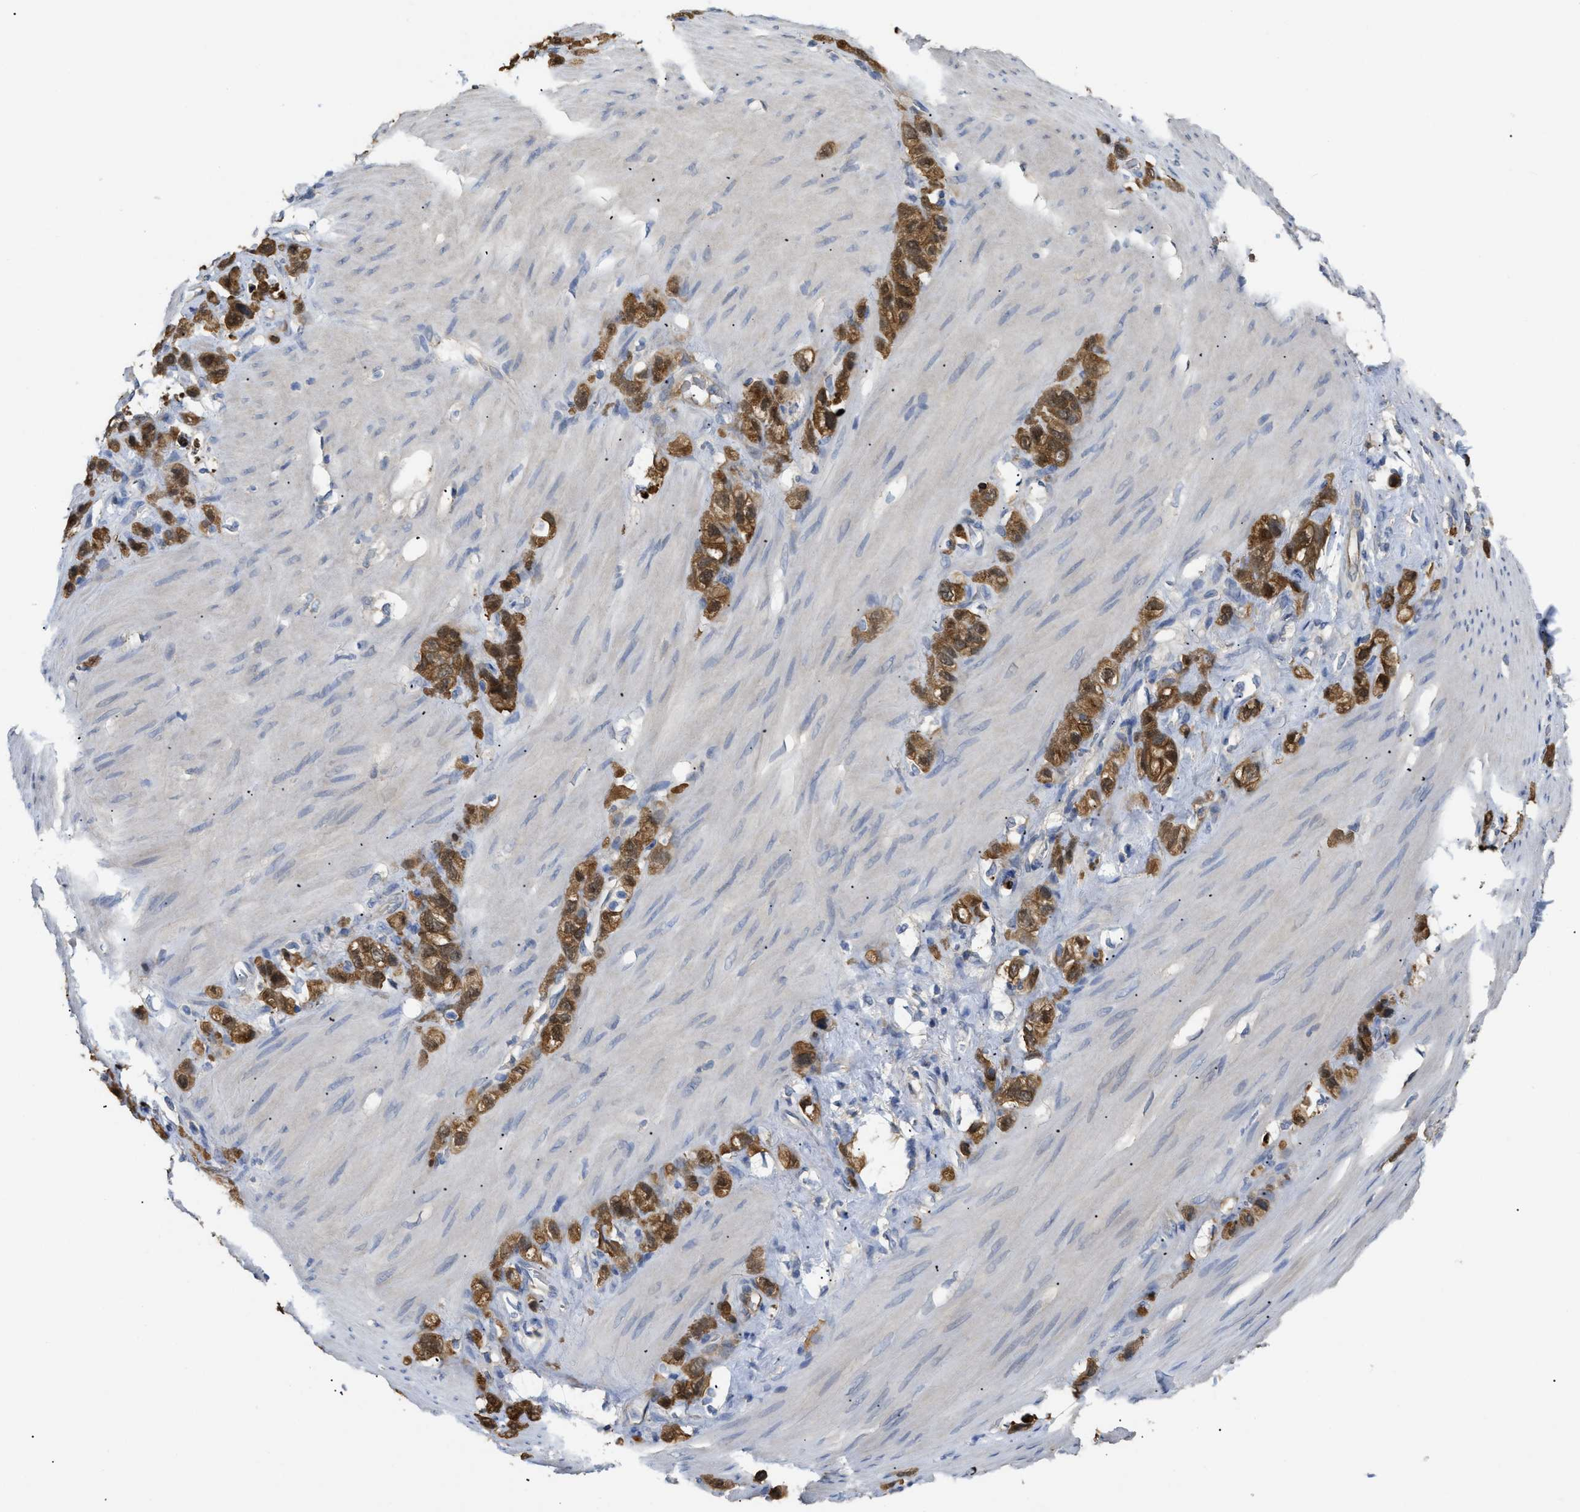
{"staining": {"intensity": "strong", "quantity": ">75%", "location": "cytoplasmic/membranous"}, "tissue": "stomach cancer", "cell_type": "Tumor cells", "image_type": "cancer", "snomed": [{"axis": "morphology", "description": "Normal tissue, NOS"}, {"axis": "morphology", "description": "Adenocarcinoma, NOS"}, {"axis": "morphology", "description": "Adenocarcinoma, High grade"}, {"axis": "topography", "description": "Stomach, upper"}, {"axis": "topography", "description": "Stomach"}], "caption": "IHC staining of stomach cancer, which shows high levels of strong cytoplasmic/membranous staining in approximately >75% of tumor cells indicating strong cytoplasmic/membranous protein staining. The staining was performed using DAB (3,3'-diaminobenzidine) (brown) for protein detection and nuclei were counterstained in hematoxylin (blue).", "gene": "ANXA4", "patient": {"sex": "female", "age": 65}}